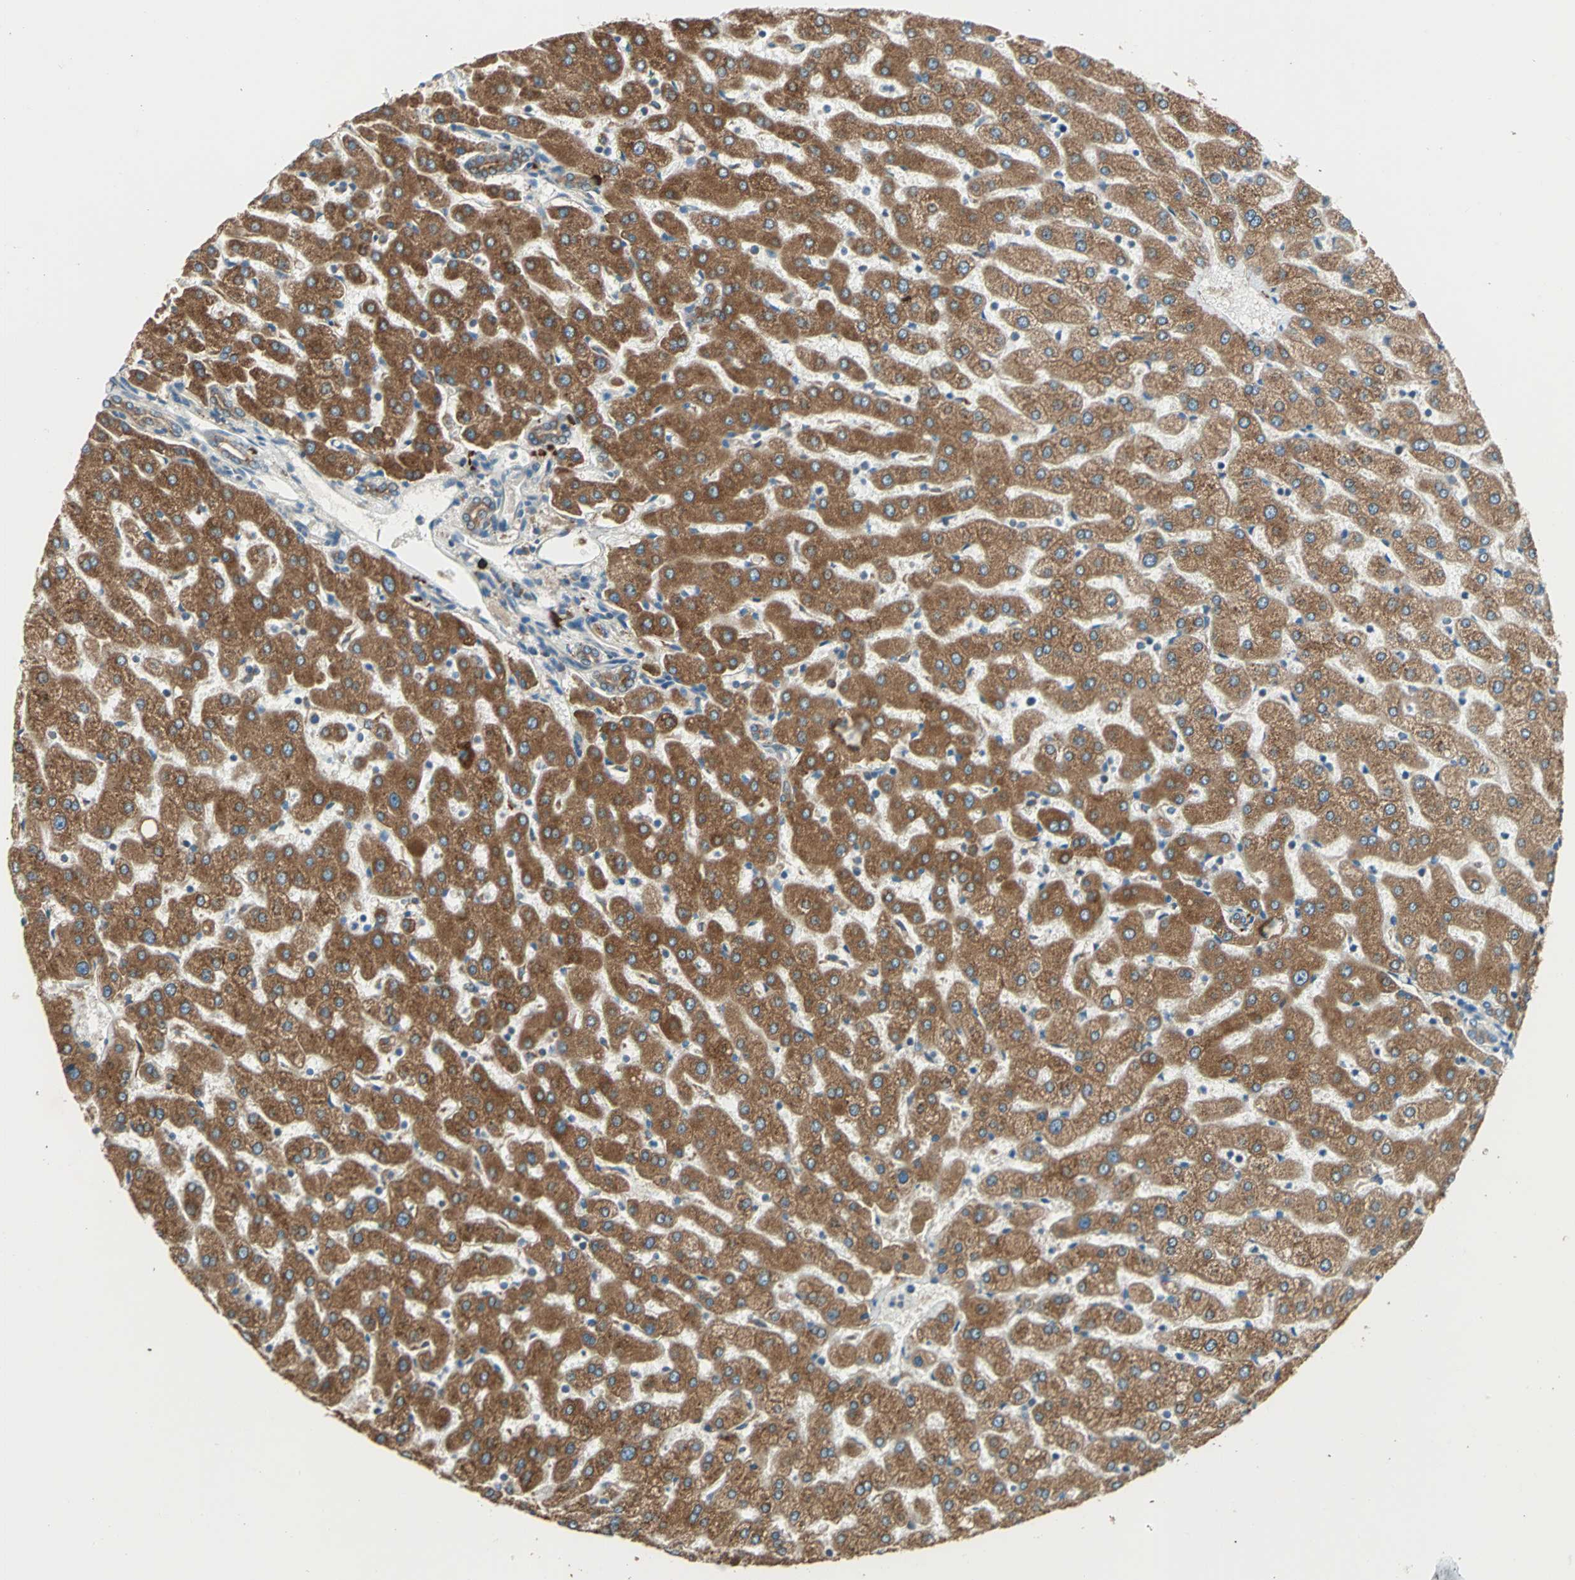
{"staining": {"intensity": "moderate", "quantity": ">75%", "location": "cytoplasmic/membranous"}, "tissue": "liver", "cell_type": "Cholangiocytes", "image_type": "normal", "snomed": [{"axis": "morphology", "description": "Normal tissue, NOS"}, {"axis": "morphology", "description": "Fibrosis, NOS"}, {"axis": "topography", "description": "Liver"}], "caption": "Liver was stained to show a protein in brown. There is medium levels of moderate cytoplasmic/membranous expression in about >75% of cholangiocytes.", "gene": "PDIA4", "patient": {"sex": "female", "age": 29}}